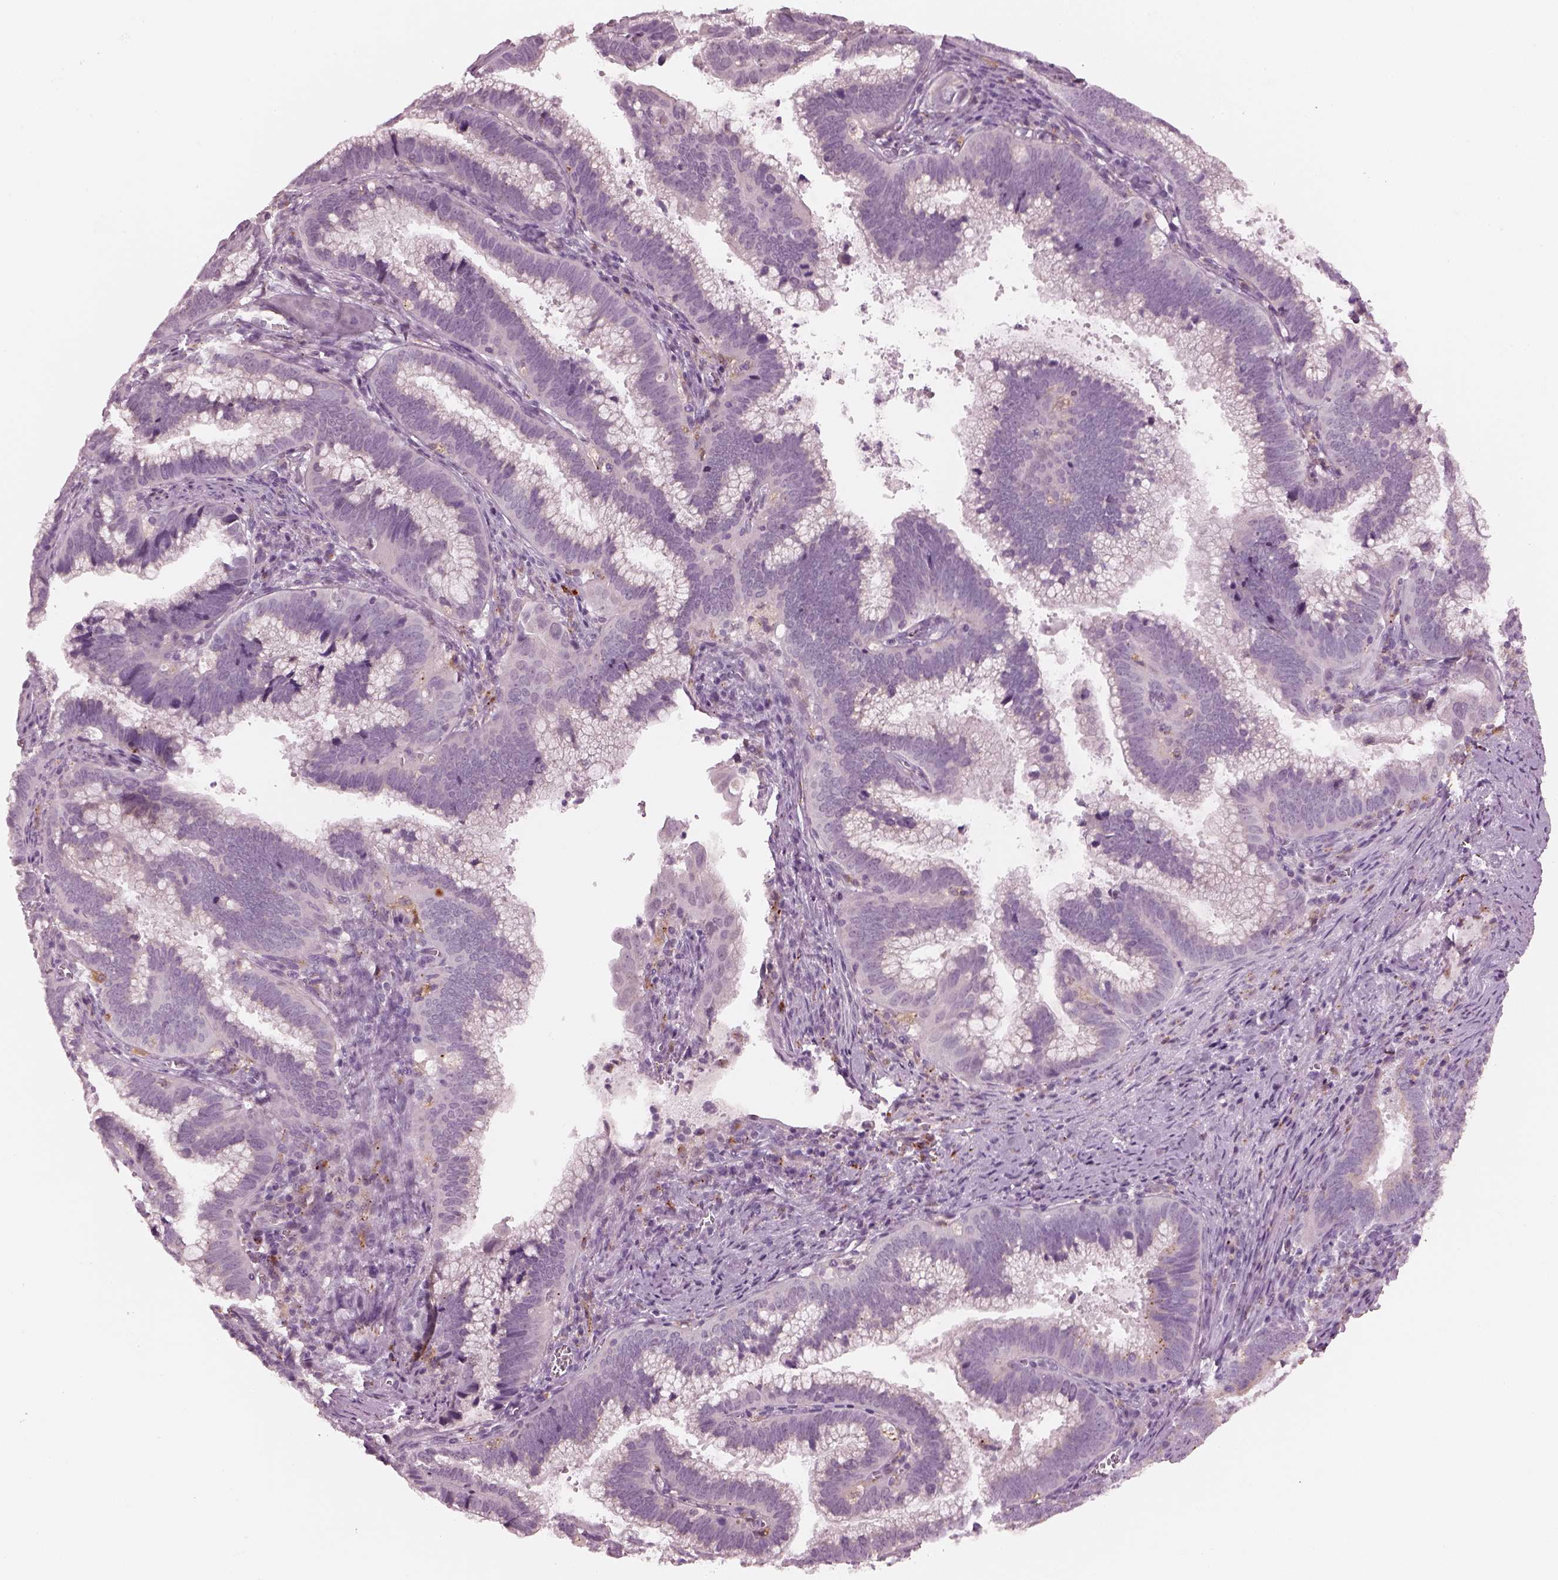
{"staining": {"intensity": "negative", "quantity": "none", "location": "none"}, "tissue": "cervical cancer", "cell_type": "Tumor cells", "image_type": "cancer", "snomed": [{"axis": "morphology", "description": "Adenocarcinoma, NOS"}, {"axis": "topography", "description": "Cervix"}], "caption": "Cervical cancer was stained to show a protein in brown. There is no significant staining in tumor cells.", "gene": "SLAMF8", "patient": {"sex": "female", "age": 61}}